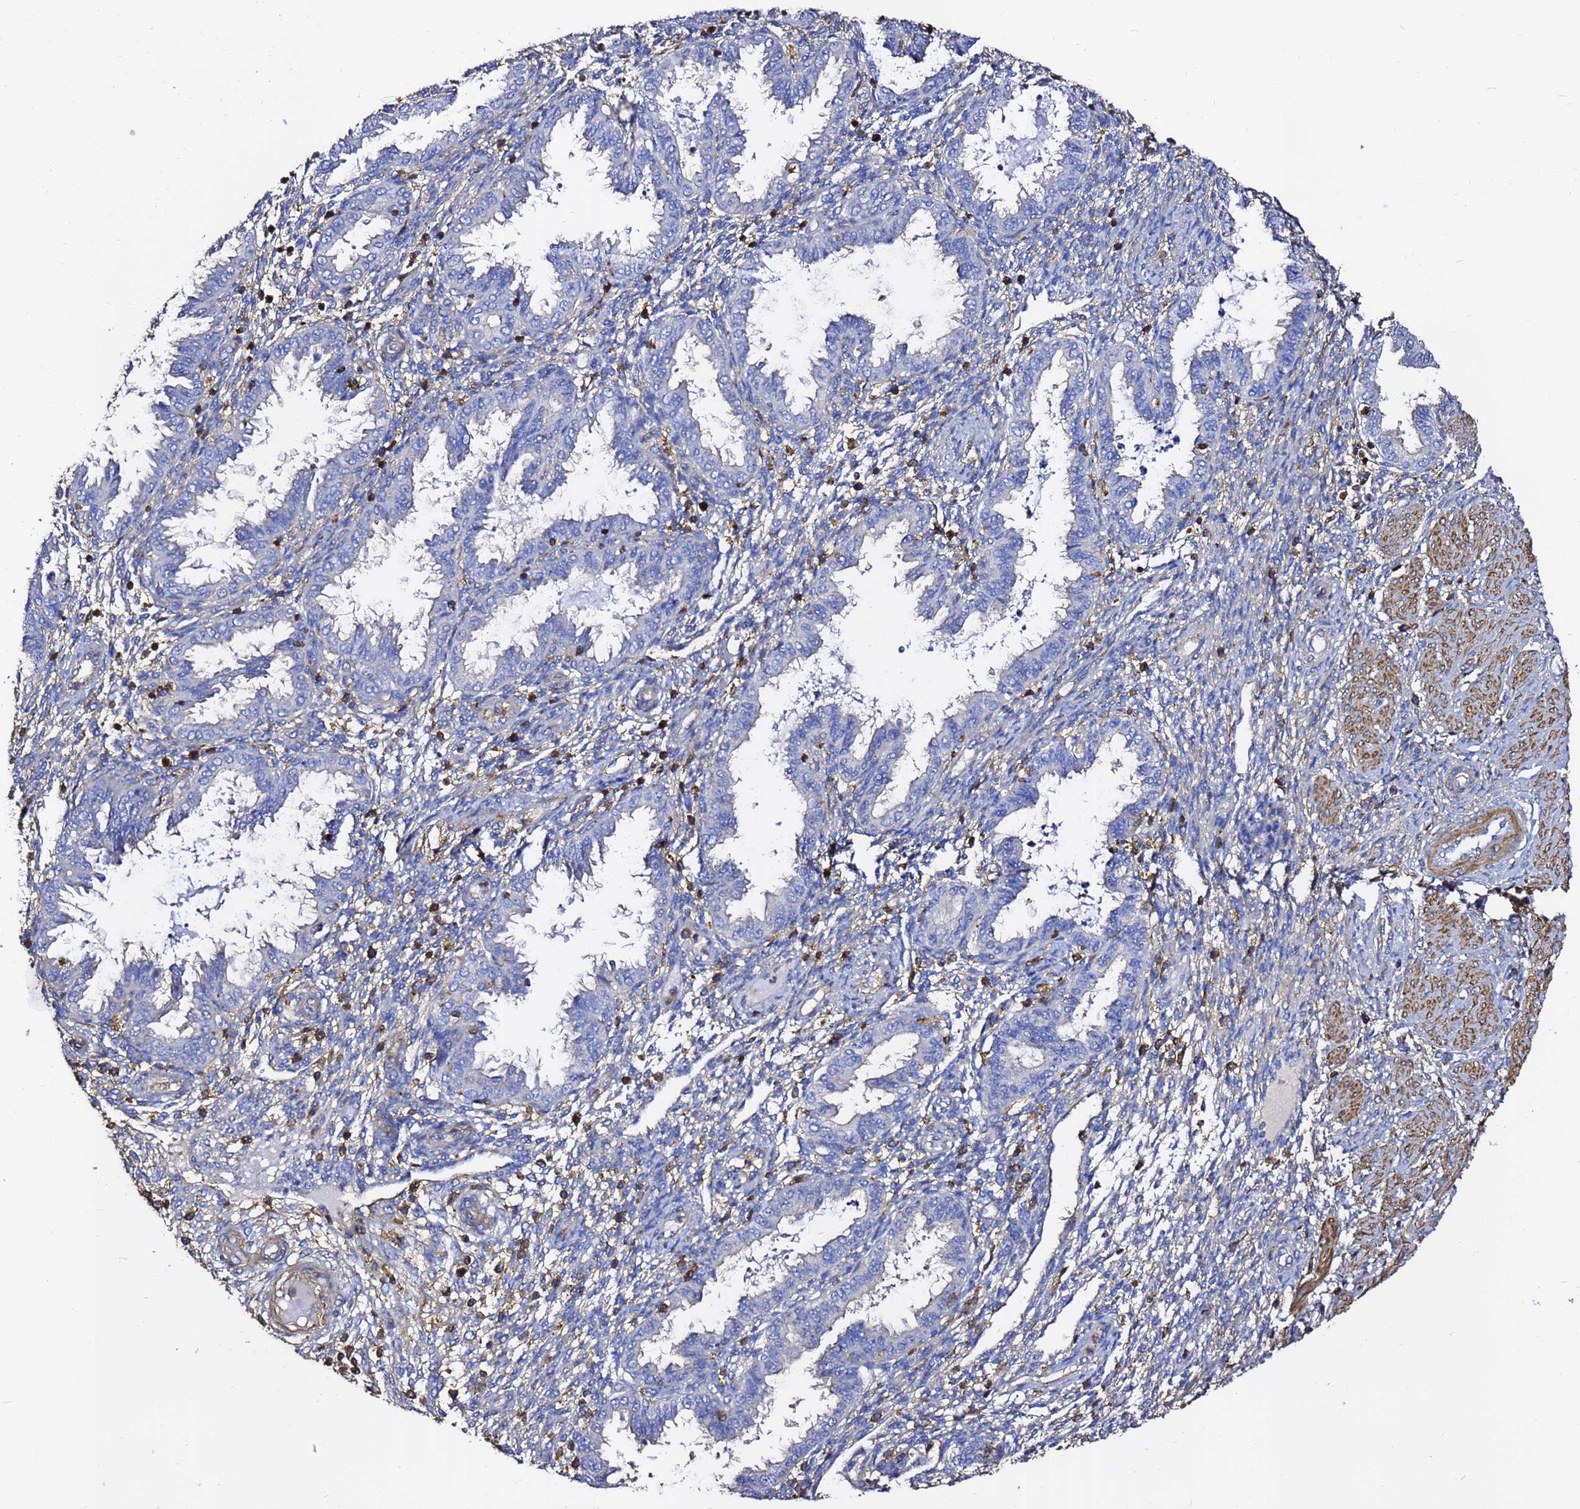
{"staining": {"intensity": "moderate", "quantity": "25%-75%", "location": "cytoplasmic/membranous"}, "tissue": "endometrium", "cell_type": "Cells in endometrial stroma", "image_type": "normal", "snomed": [{"axis": "morphology", "description": "Normal tissue, NOS"}, {"axis": "topography", "description": "Endometrium"}], "caption": "Cells in endometrial stroma display medium levels of moderate cytoplasmic/membranous expression in about 25%-75% of cells in unremarkable human endometrium.", "gene": "ACTA1", "patient": {"sex": "female", "age": 33}}